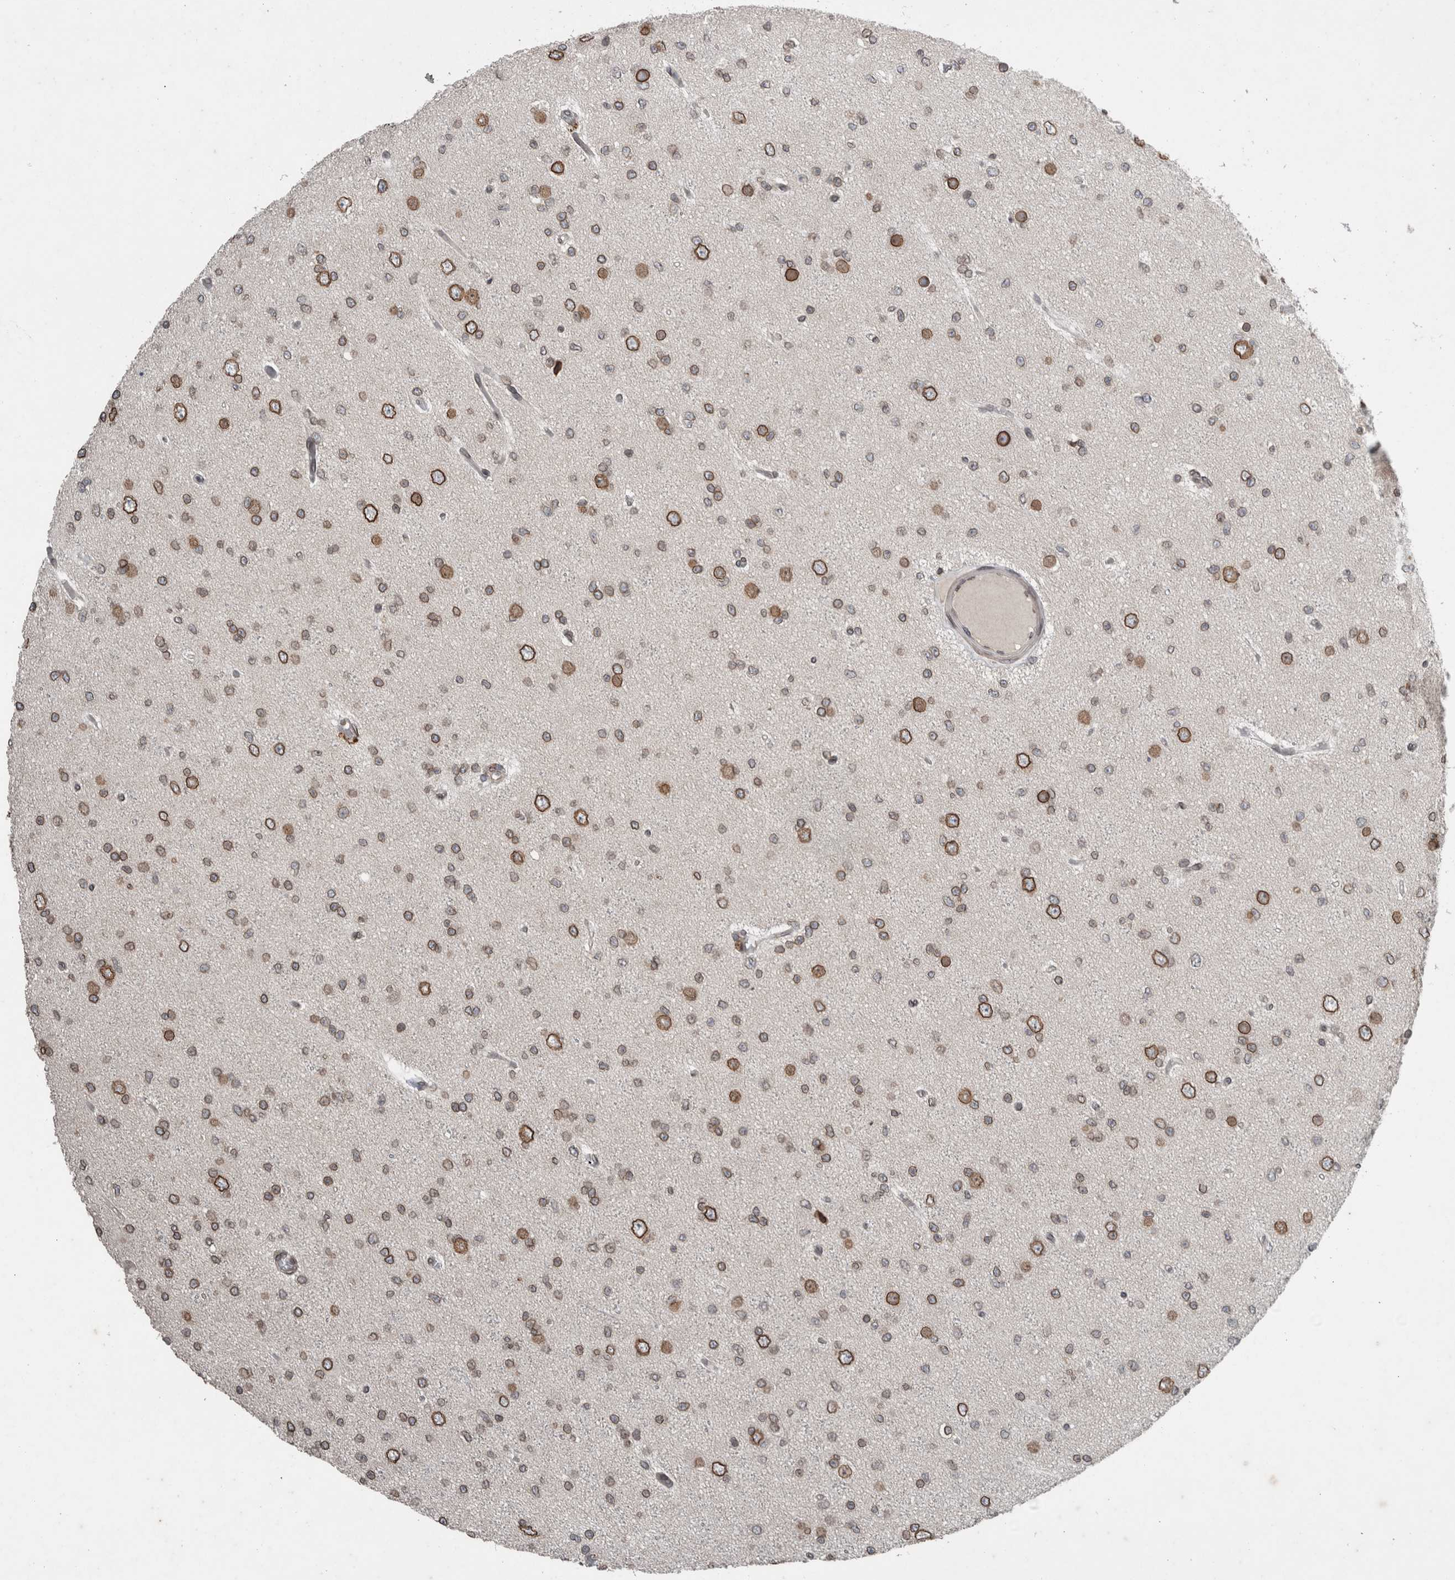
{"staining": {"intensity": "moderate", "quantity": ">75%", "location": "cytoplasmic/membranous,nuclear"}, "tissue": "glioma", "cell_type": "Tumor cells", "image_type": "cancer", "snomed": [{"axis": "morphology", "description": "Glioma, malignant, Low grade"}, {"axis": "topography", "description": "Brain"}], "caption": "A medium amount of moderate cytoplasmic/membranous and nuclear staining is identified in approximately >75% of tumor cells in low-grade glioma (malignant) tissue. The protein of interest is stained brown, and the nuclei are stained in blue (DAB IHC with brightfield microscopy, high magnification).", "gene": "RANBP2", "patient": {"sex": "female", "age": 22}}